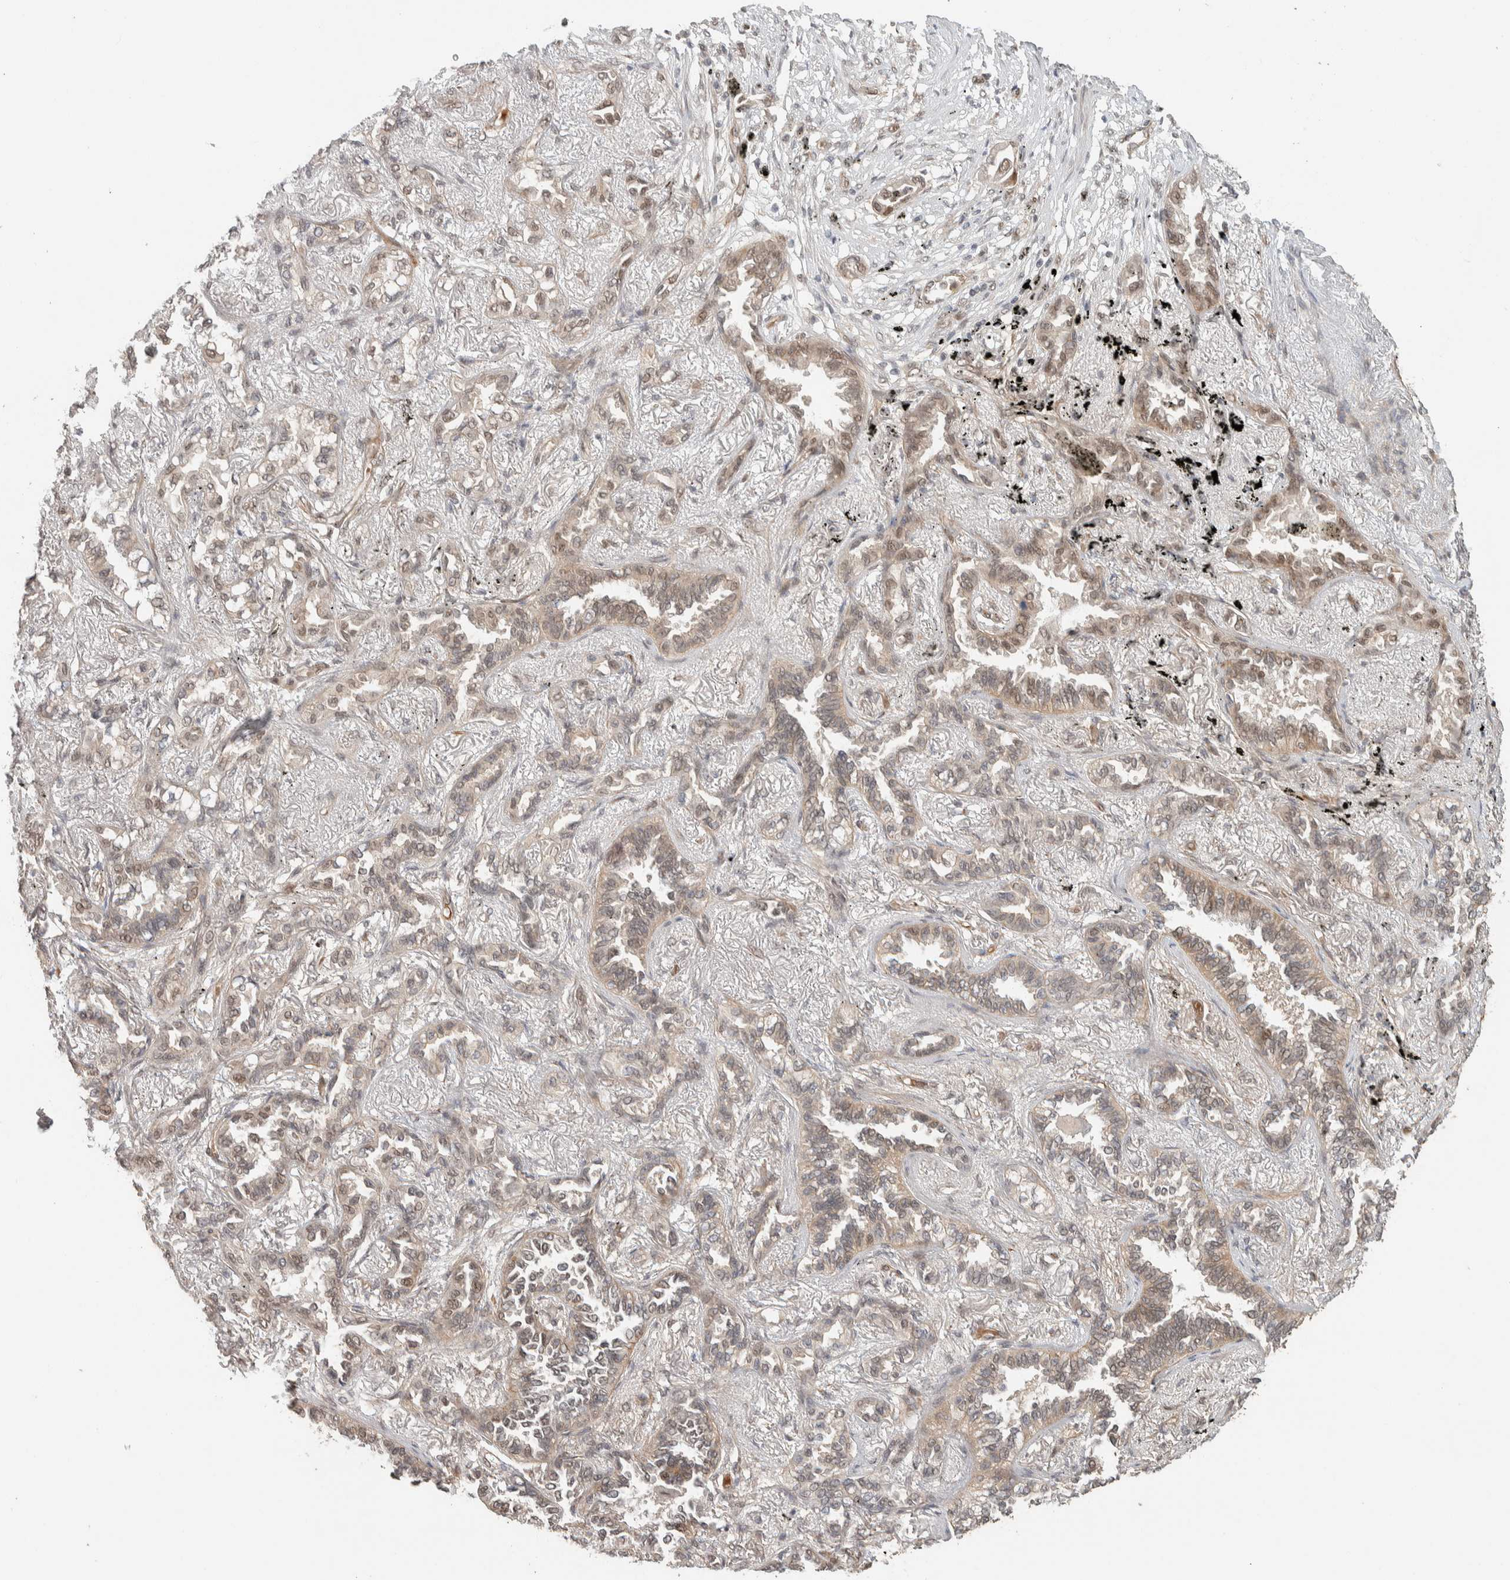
{"staining": {"intensity": "weak", "quantity": "25%-75%", "location": "cytoplasmic/membranous,nuclear"}, "tissue": "lung cancer", "cell_type": "Tumor cells", "image_type": "cancer", "snomed": [{"axis": "morphology", "description": "Adenocarcinoma, NOS"}, {"axis": "topography", "description": "Lung"}], "caption": "This is a micrograph of immunohistochemistry (IHC) staining of adenocarcinoma (lung), which shows weak positivity in the cytoplasmic/membranous and nuclear of tumor cells.", "gene": "ZBTB2", "patient": {"sex": "male", "age": 59}}